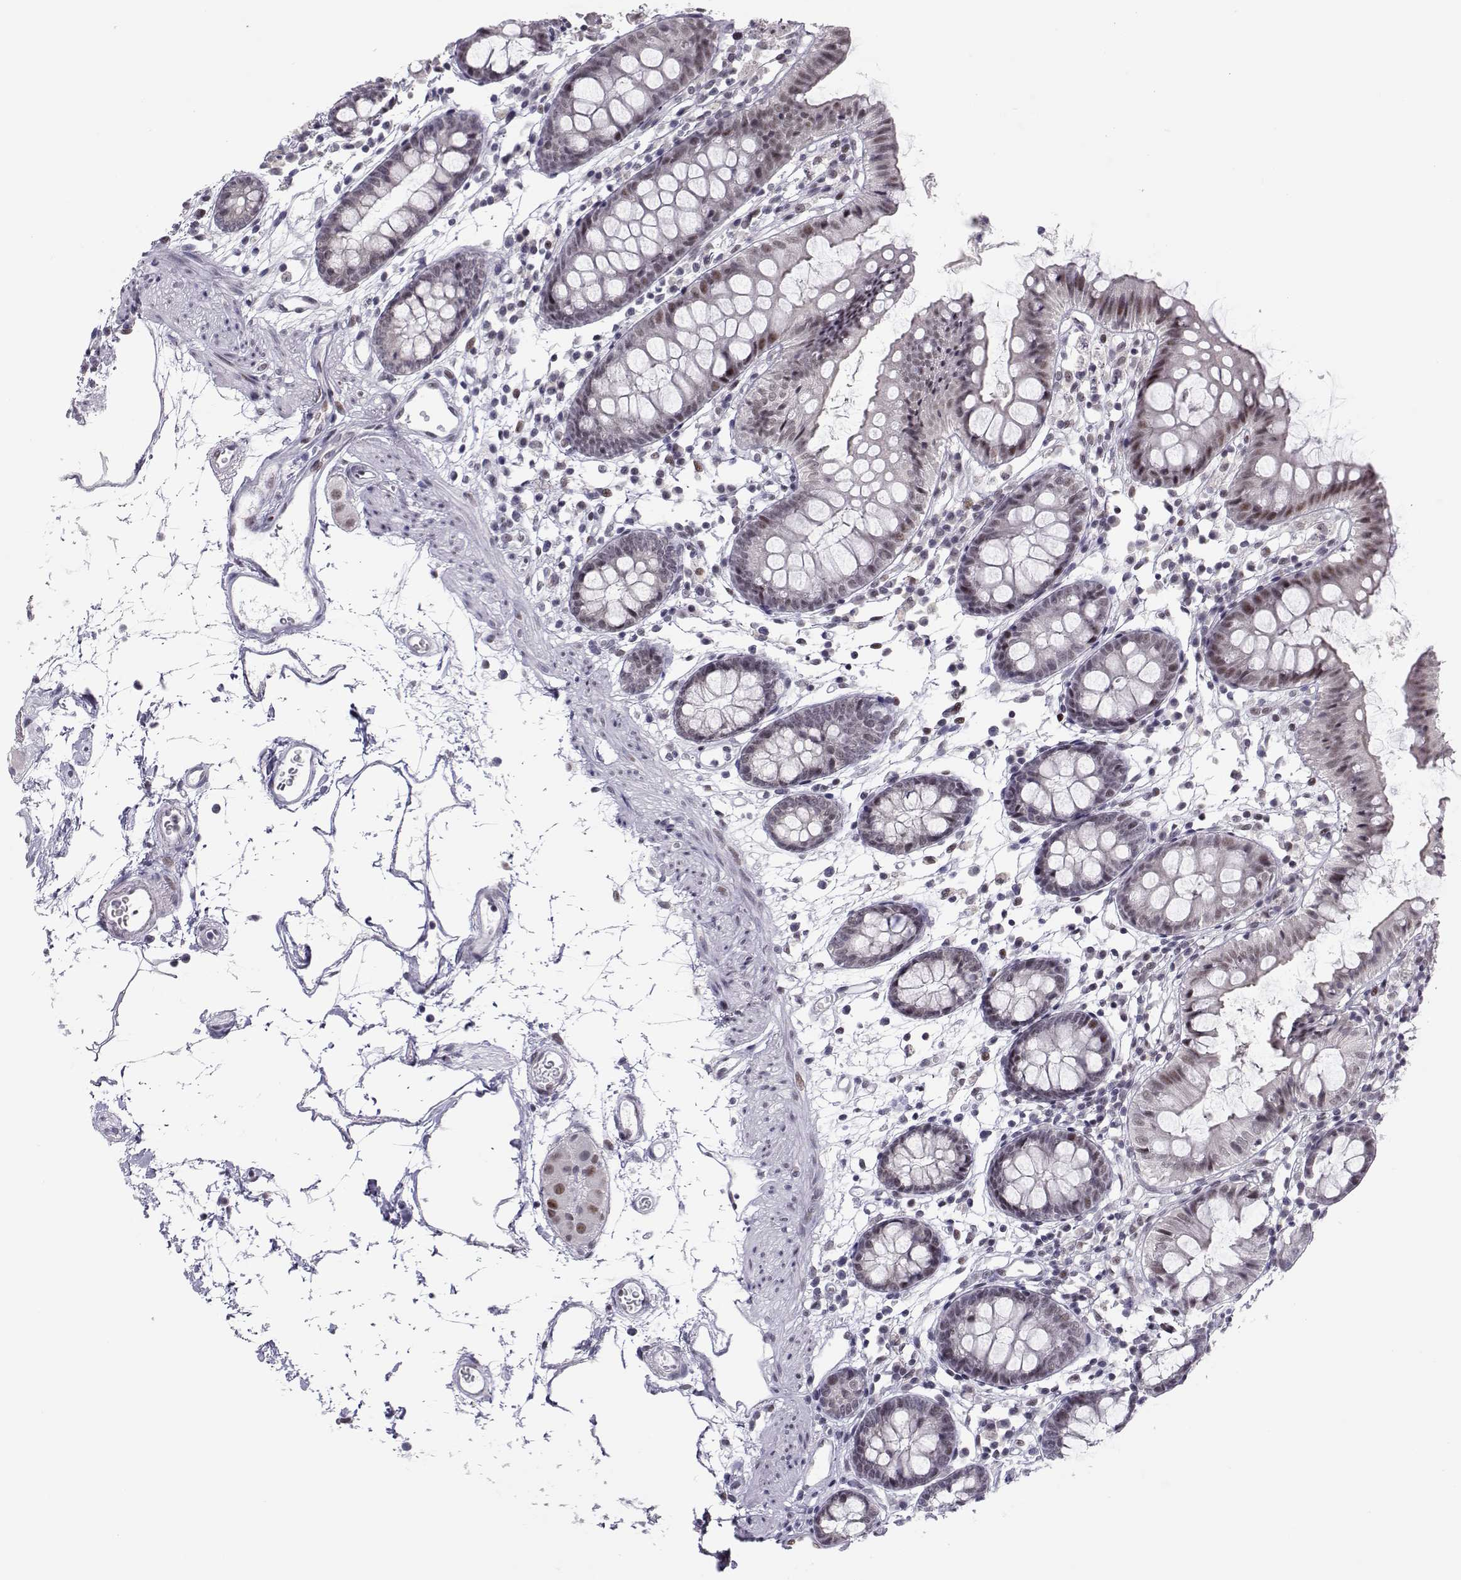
{"staining": {"intensity": "negative", "quantity": "none", "location": "none"}, "tissue": "colon", "cell_type": "Endothelial cells", "image_type": "normal", "snomed": [{"axis": "morphology", "description": "Normal tissue, NOS"}, {"axis": "topography", "description": "Colon"}], "caption": "An image of colon stained for a protein displays no brown staining in endothelial cells.", "gene": "SIX6", "patient": {"sex": "female", "age": 84}}